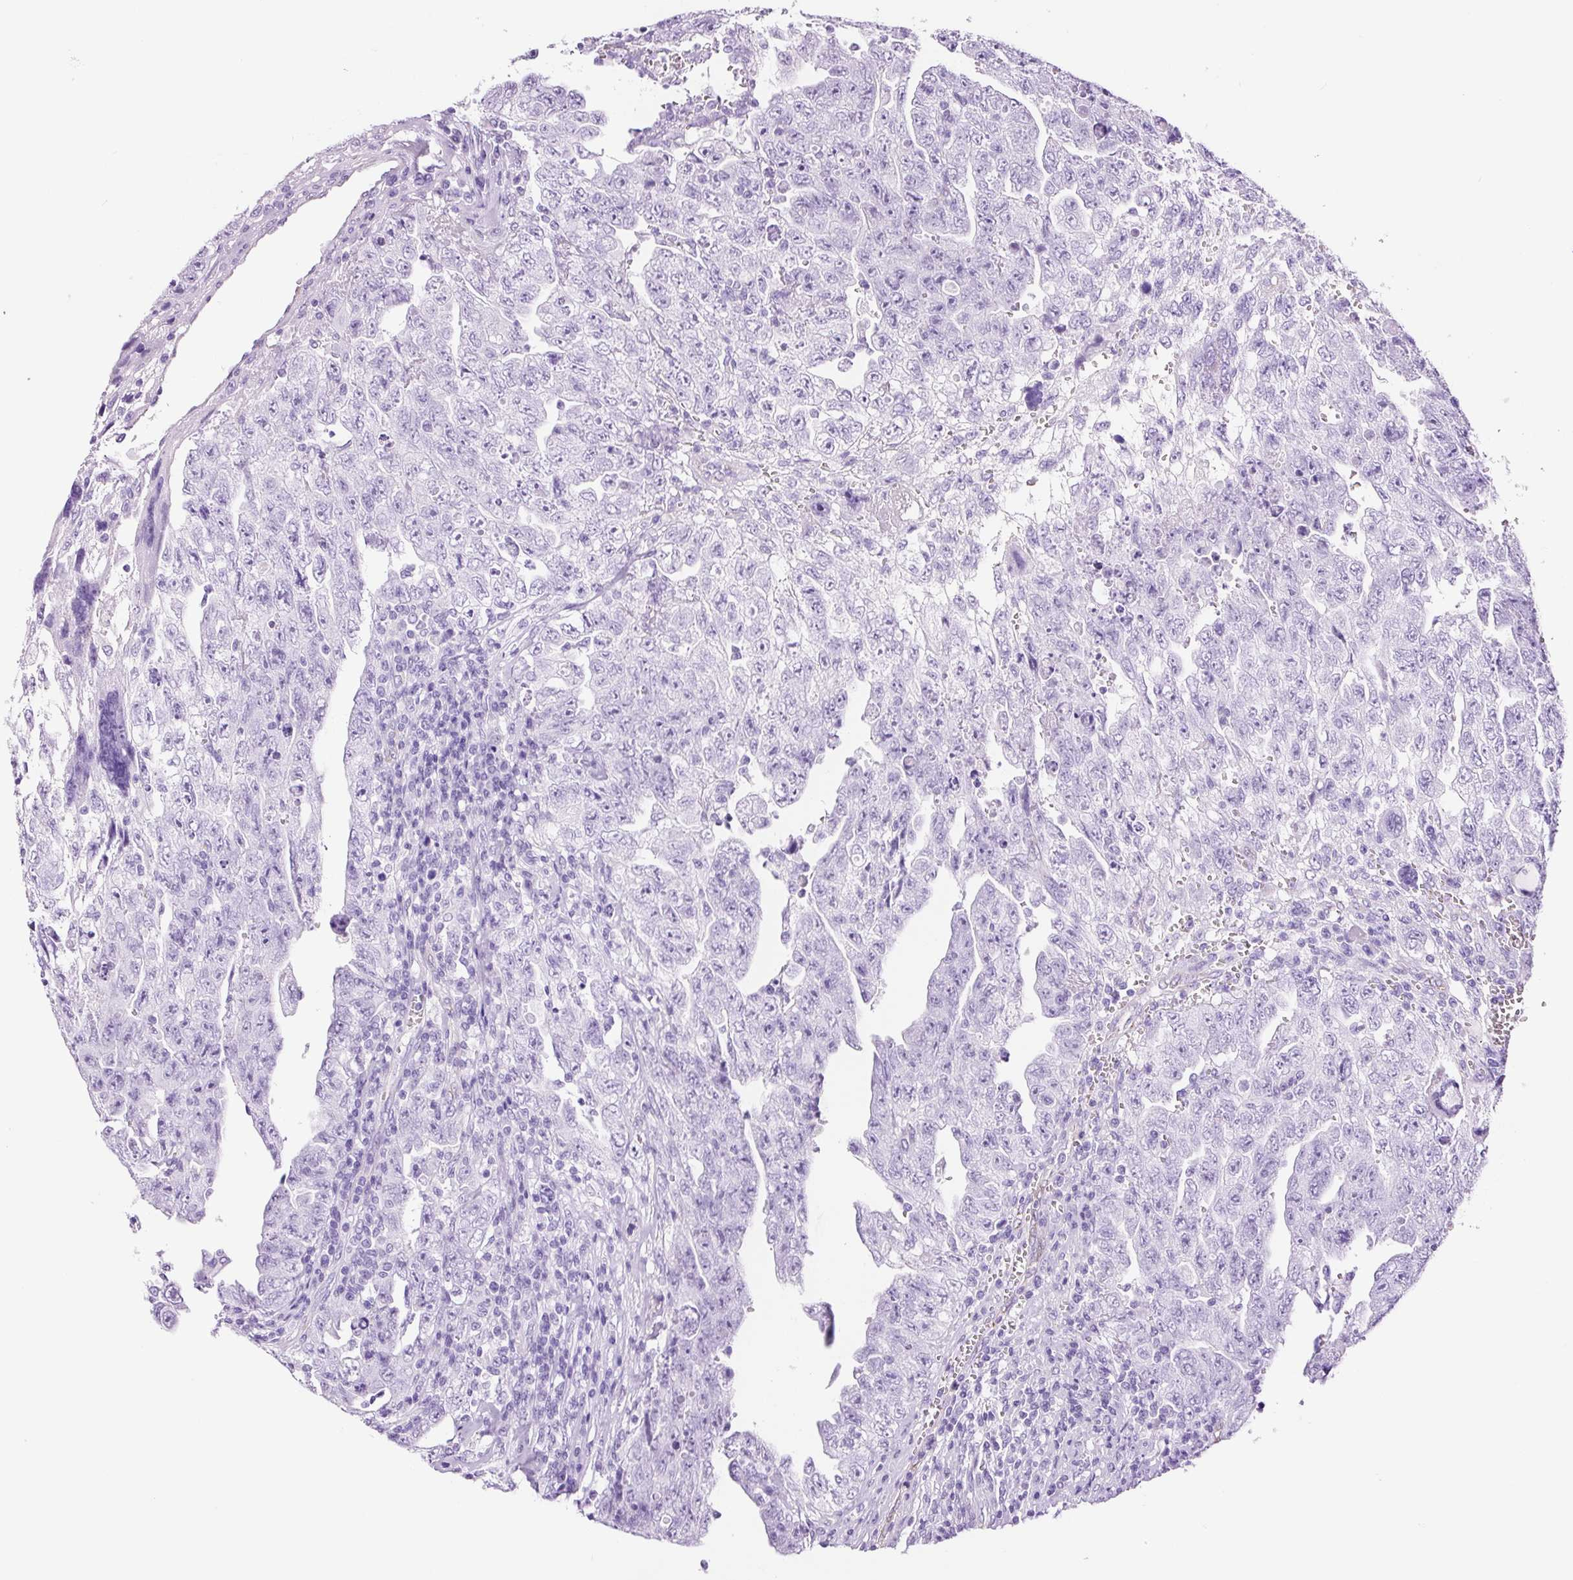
{"staining": {"intensity": "negative", "quantity": "none", "location": "none"}, "tissue": "testis cancer", "cell_type": "Tumor cells", "image_type": "cancer", "snomed": [{"axis": "morphology", "description": "Carcinoma, Embryonal, NOS"}, {"axis": "topography", "description": "Testis"}], "caption": "DAB immunohistochemical staining of testis cancer reveals no significant expression in tumor cells.", "gene": "ADSS1", "patient": {"sex": "male", "age": 28}}